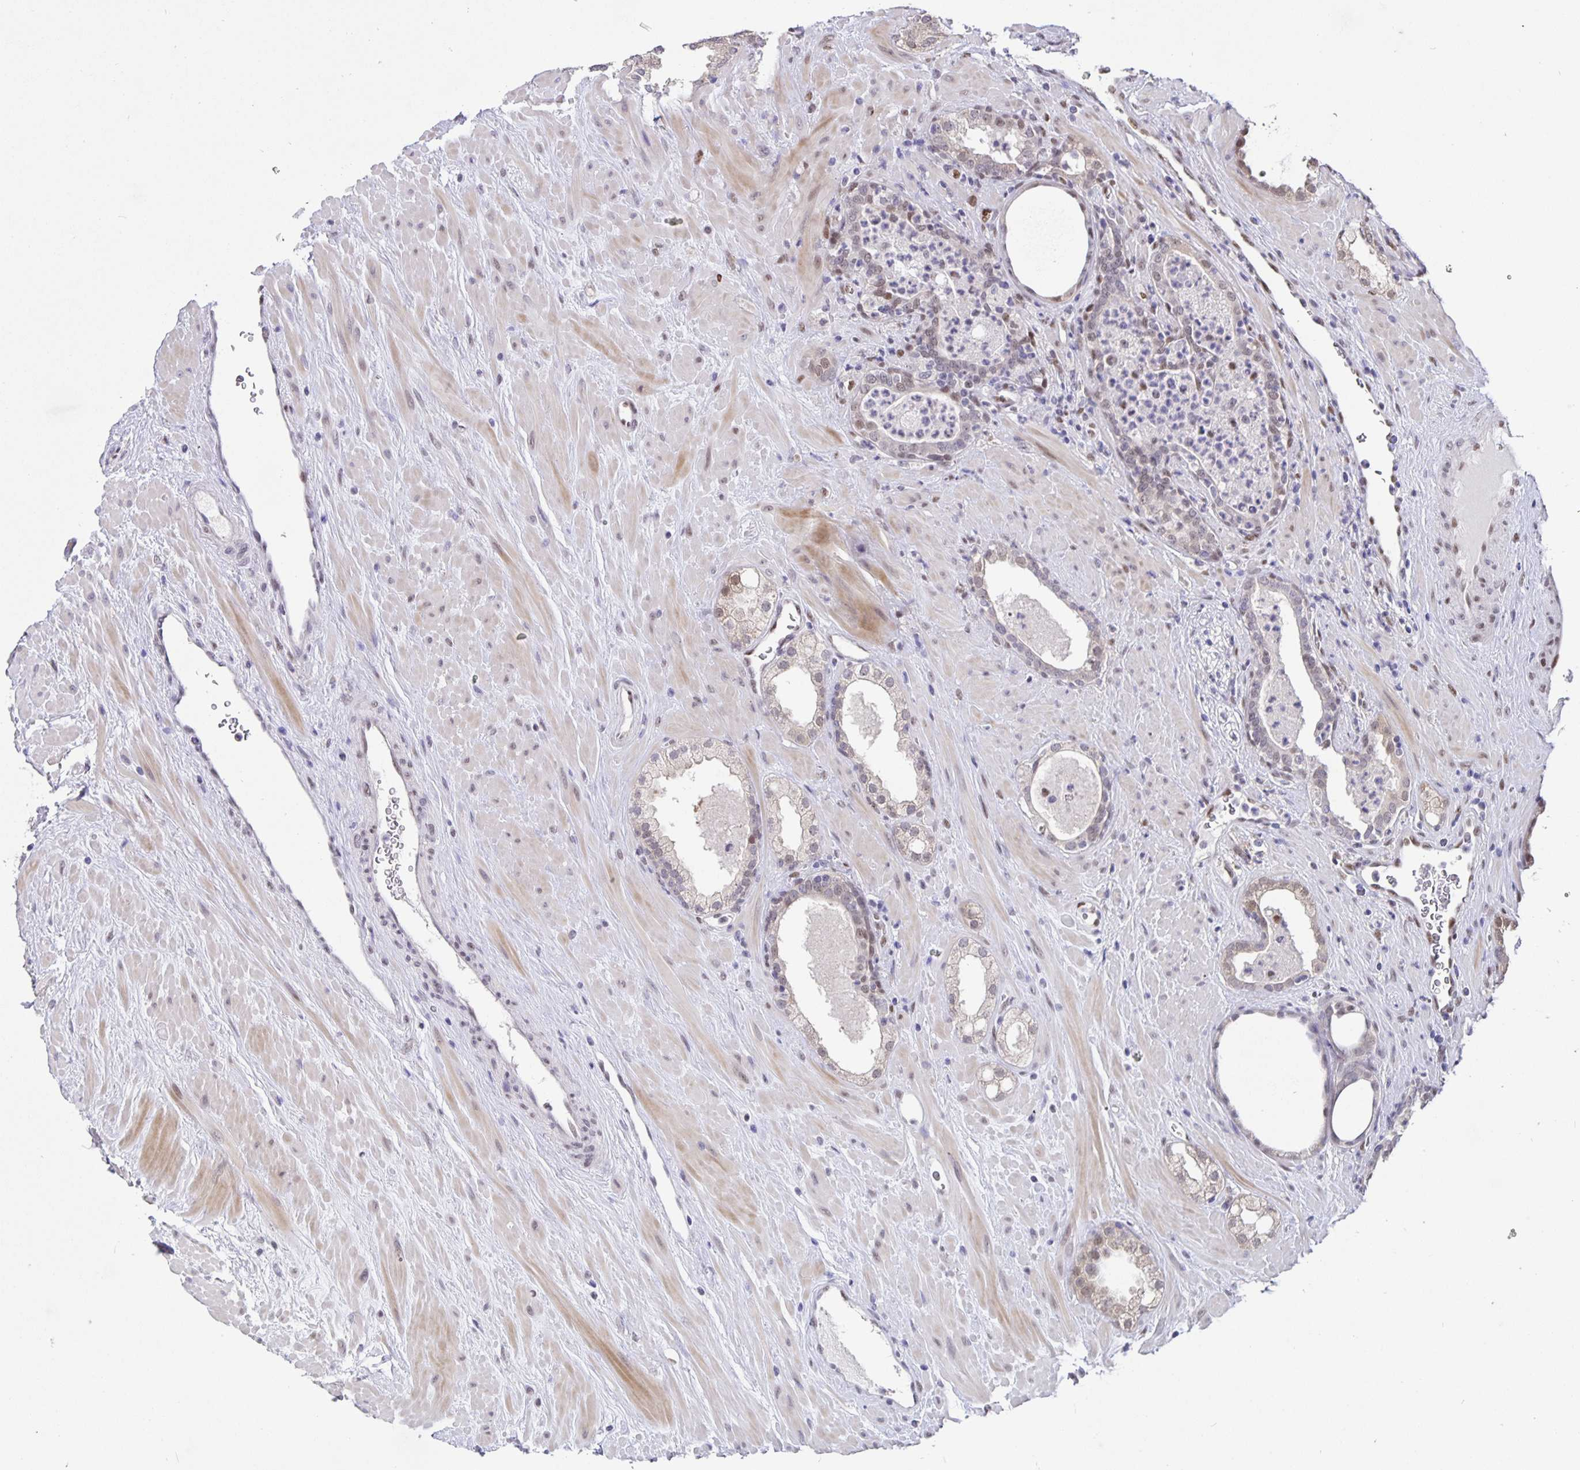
{"staining": {"intensity": "weak", "quantity": "<25%", "location": "nuclear"}, "tissue": "prostate cancer", "cell_type": "Tumor cells", "image_type": "cancer", "snomed": [{"axis": "morphology", "description": "Adenocarcinoma, Low grade"}, {"axis": "topography", "description": "Prostate"}], "caption": "Tumor cells show no significant protein staining in low-grade adenocarcinoma (prostate).", "gene": "FOSL2", "patient": {"sex": "male", "age": 62}}